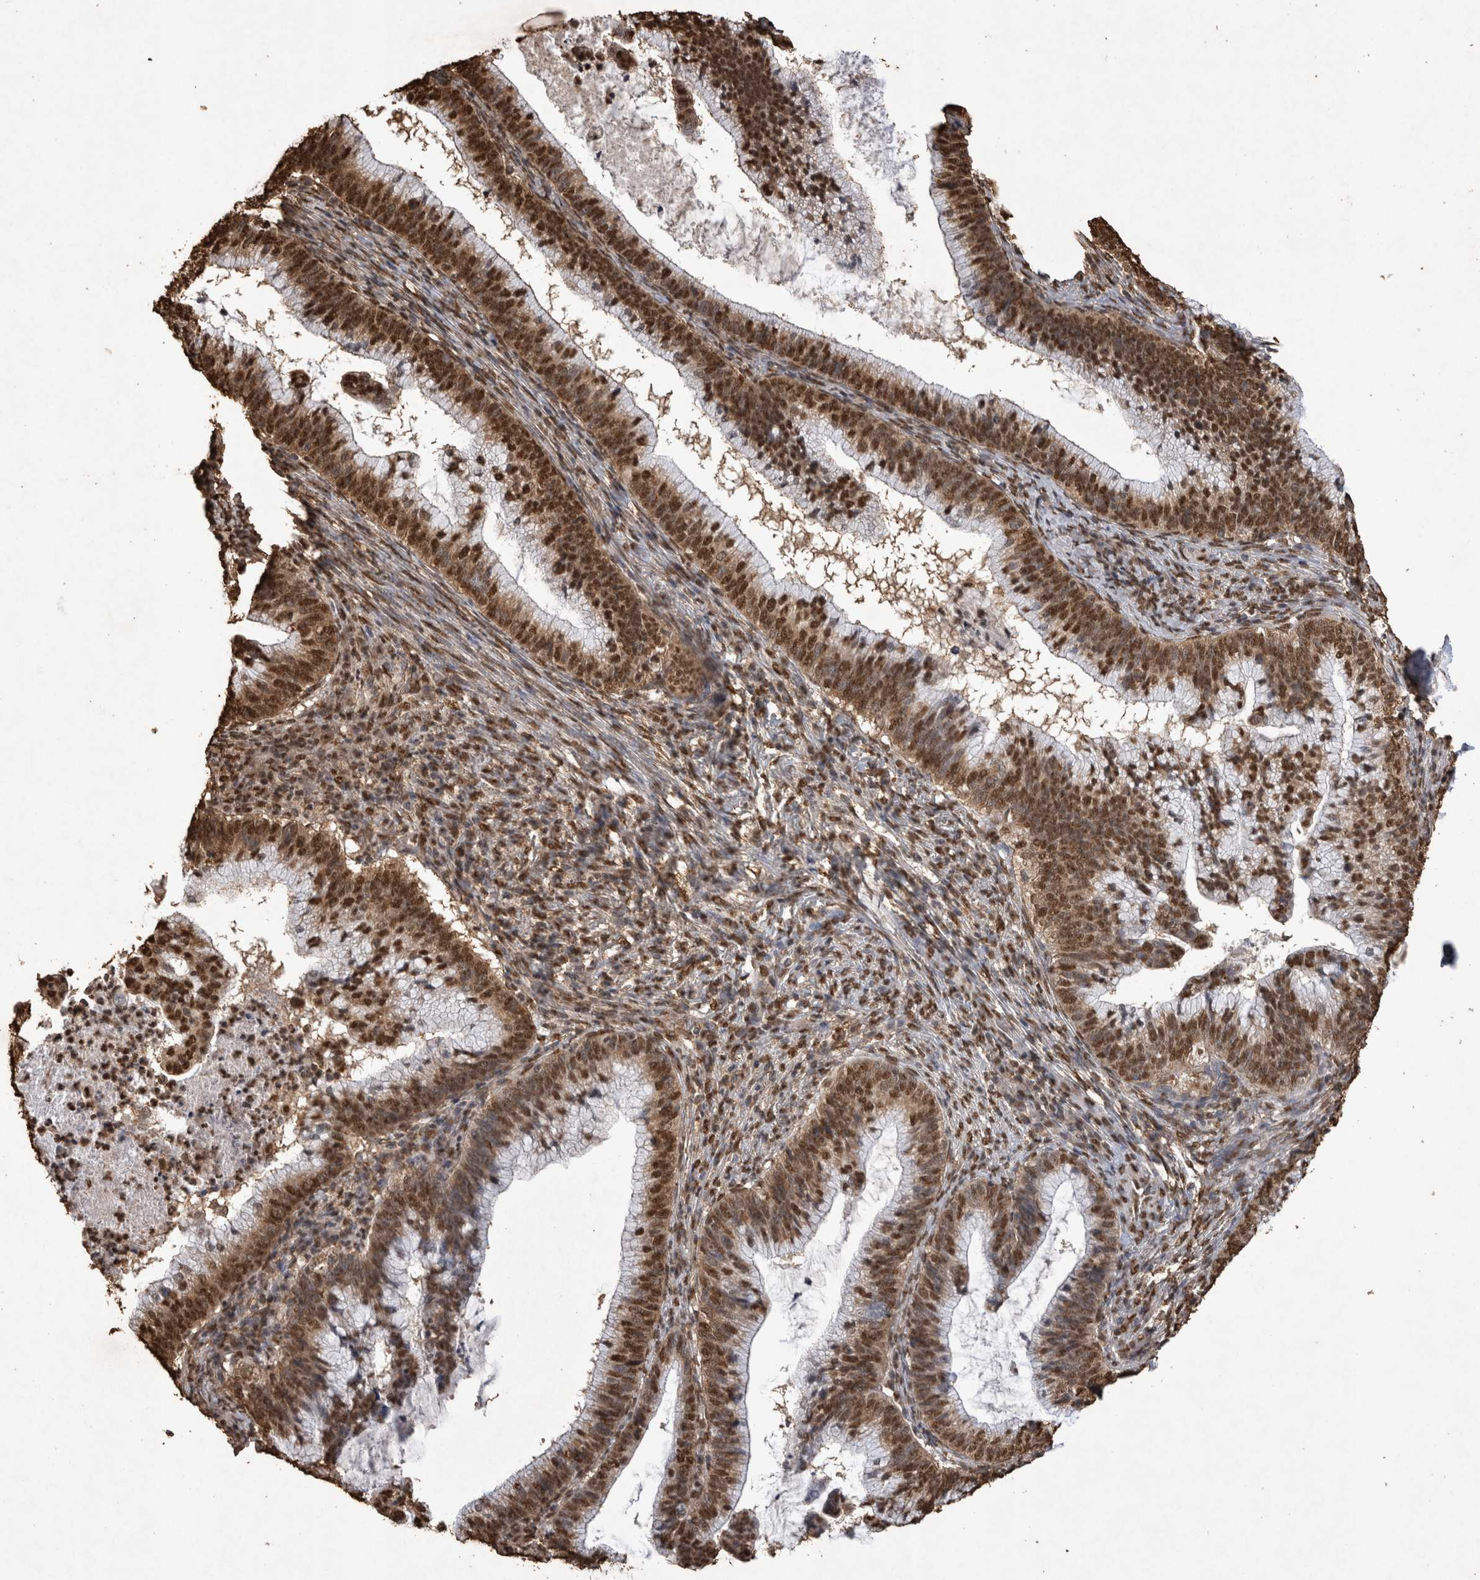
{"staining": {"intensity": "strong", "quantity": "25%-75%", "location": "nuclear"}, "tissue": "cervical cancer", "cell_type": "Tumor cells", "image_type": "cancer", "snomed": [{"axis": "morphology", "description": "Adenocarcinoma, NOS"}, {"axis": "topography", "description": "Cervix"}], "caption": "There is high levels of strong nuclear staining in tumor cells of cervical cancer (adenocarcinoma), as demonstrated by immunohistochemical staining (brown color).", "gene": "OAS2", "patient": {"sex": "female", "age": 36}}